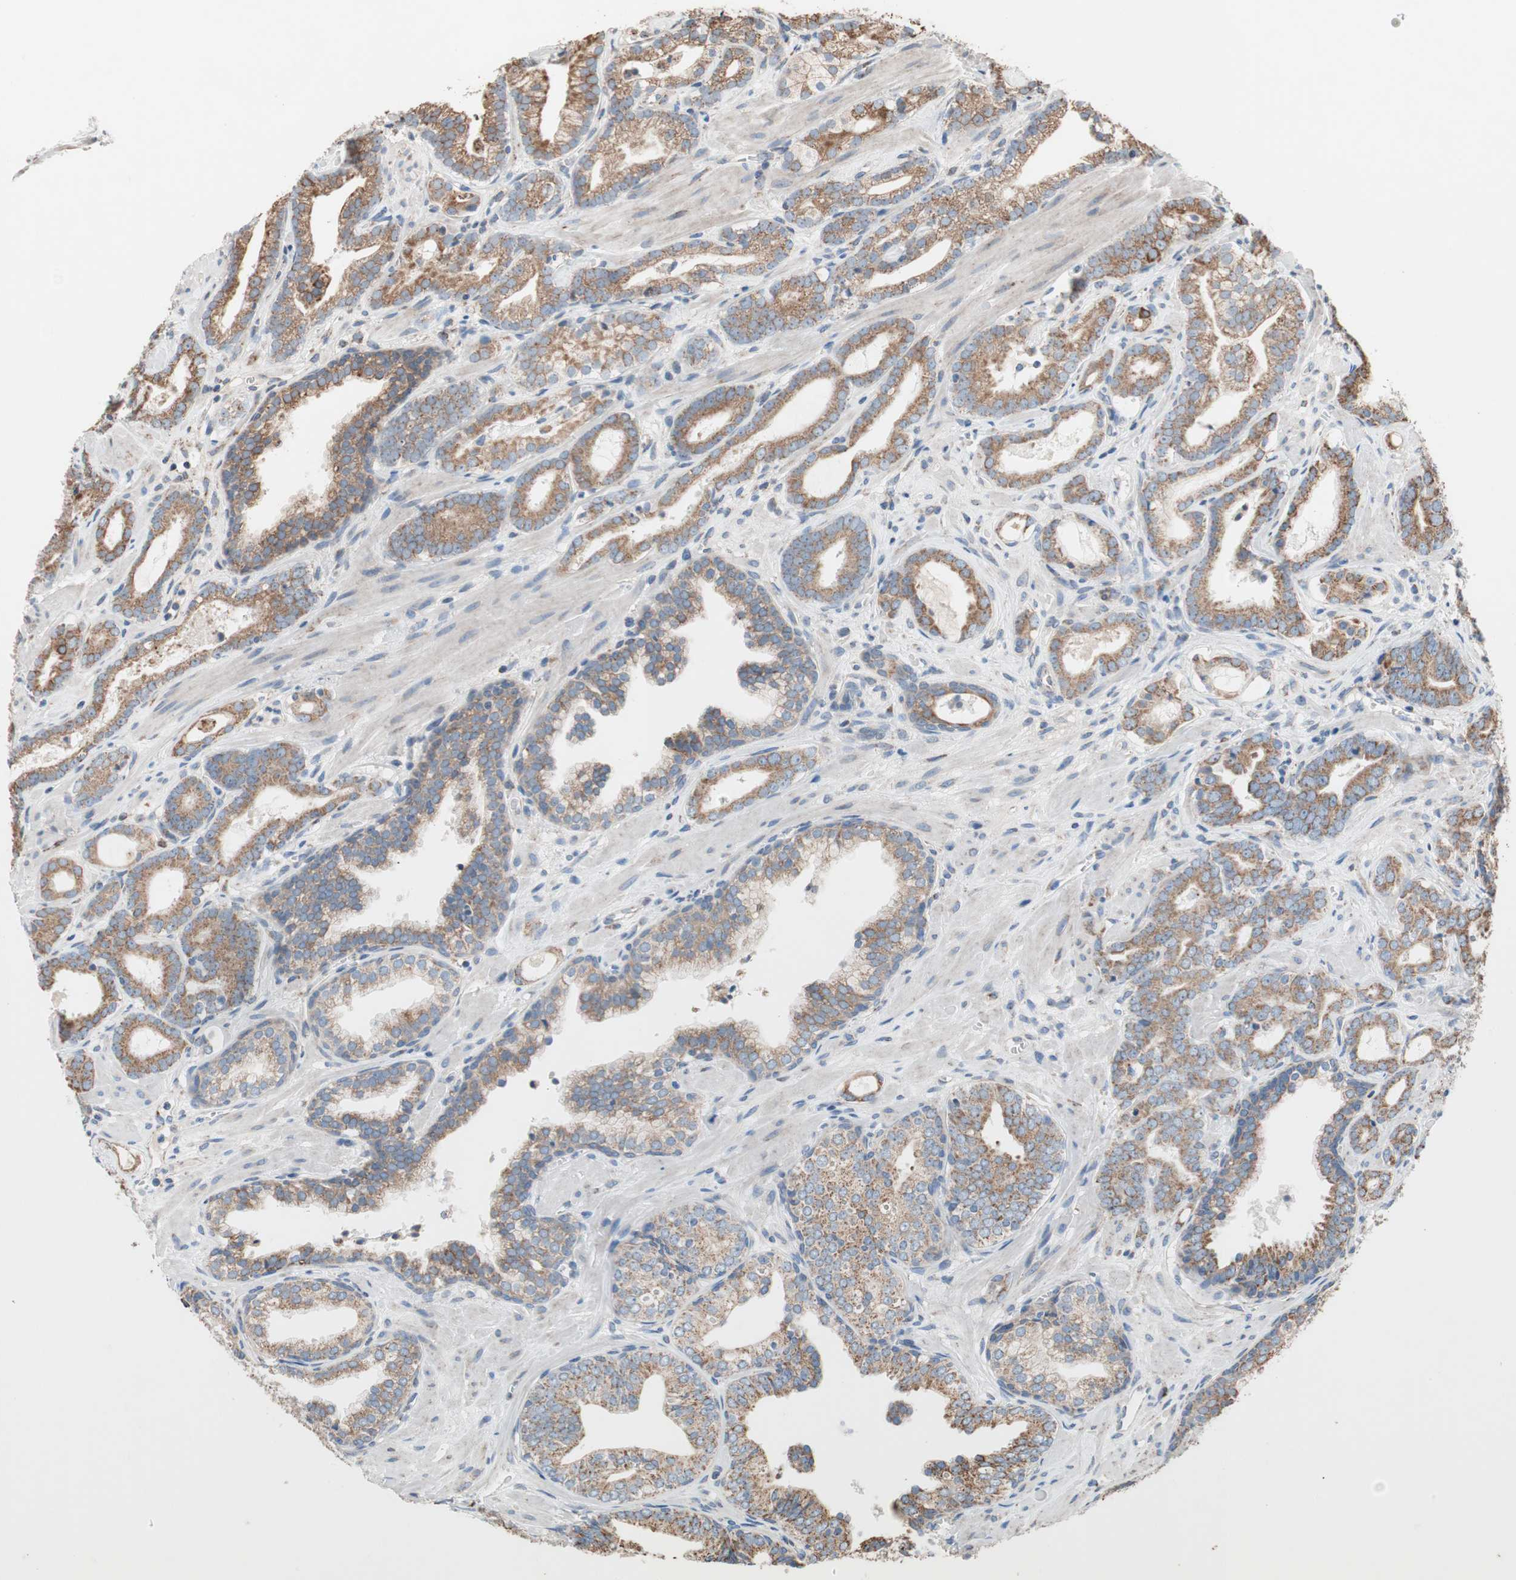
{"staining": {"intensity": "strong", "quantity": ">75%", "location": "cytoplasmic/membranous"}, "tissue": "prostate cancer", "cell_type": "Tumor cells", "image_type": "cancer", "snomed": [{"axis": "morphology", "description": "Adenocarcinoma, Low grade"}, {"axis": "topography", "description": "Prostate"}], "caption": "Immunohistochemistry (IHC) image of low-grade adenocarcinoma (prostate) stained for a protein (brown), which demonstrates high levels of strong cytoplasmic/membranous expression in about >75% of tumor cells.", "gene": "PCSK4", "patient": {"sex": "male", "age": 57}}